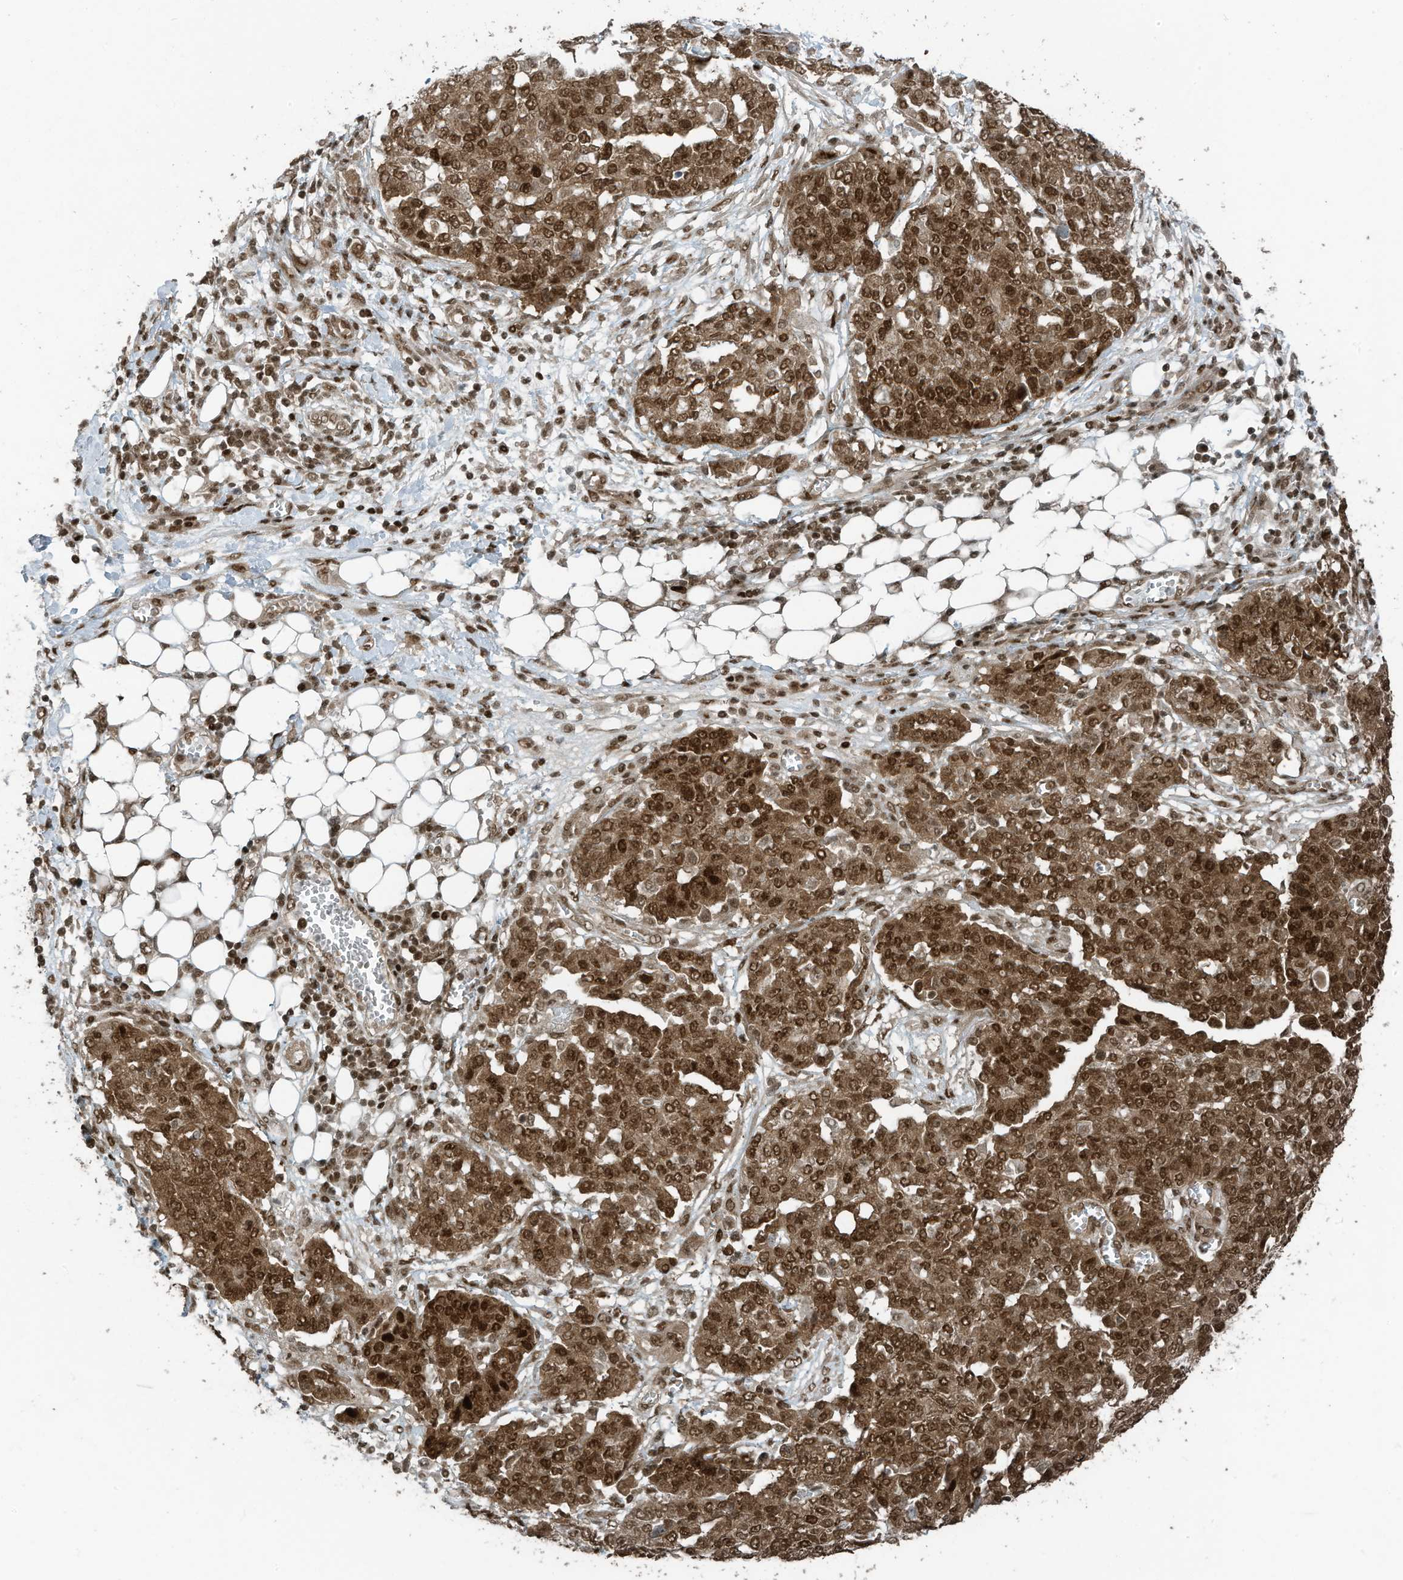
{"staining": {"intensity": "strong", "quantity": ">75%", "location": "cytoplasmic/membranous,nuclear"}, "tissue": "ovarian cancer", "cell_type": "Tumor cells", "image_type": "cancer", "snomed": [{"axis": "morphology", "description": "Cystadenocarcinoma, serous, NOS"}, {"axis": "topography", "description": "Soft tissue"}, {"axis": "topography", "description": "Ovary"}], "caption": "Strong cytoplasmic/membranous and nuclear protein positivity is seen in approximately >75% of tumor cells in serous cystadenocarcinoma (ovarian).", "gene": "PCNP", "patient": {"sex": "female", "age": 57}}